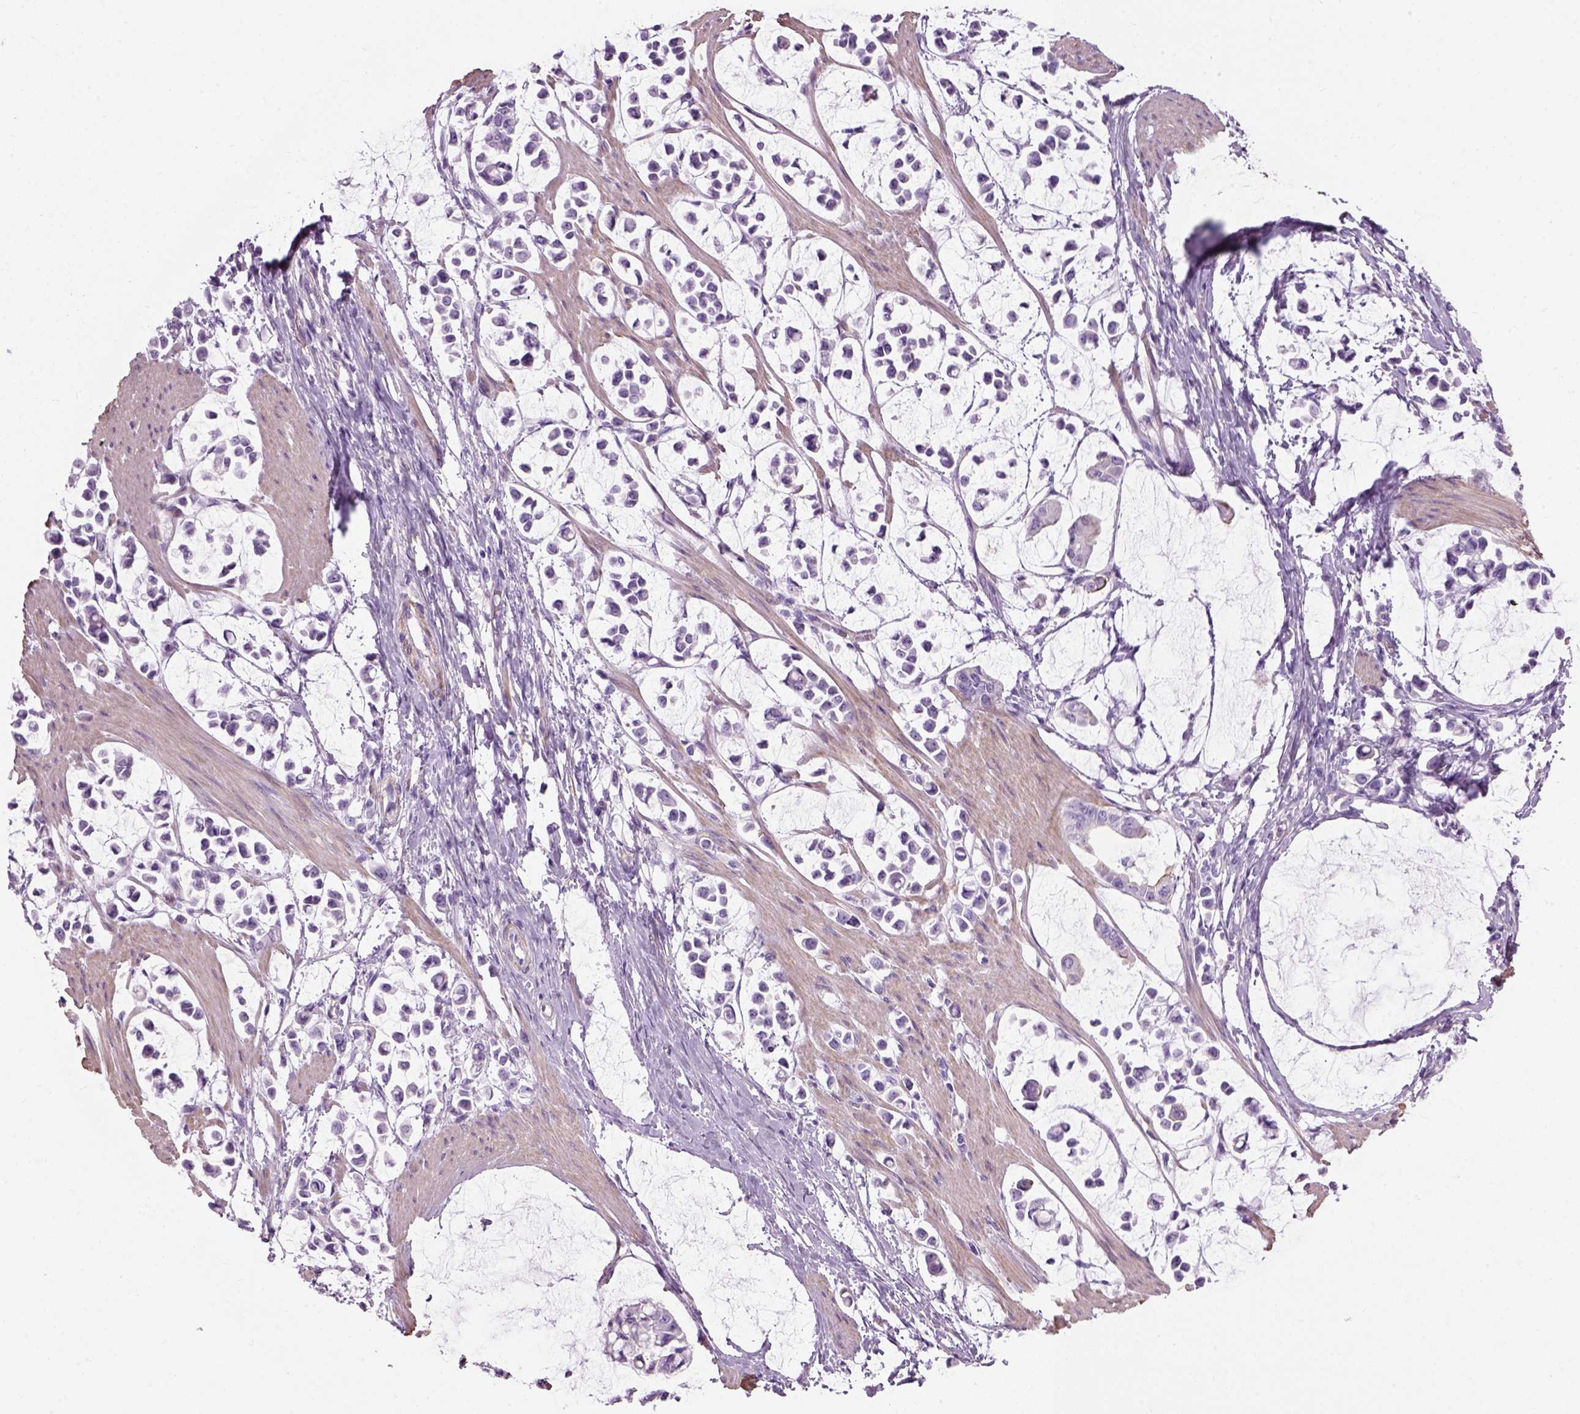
{"staining": {"intensity": "negative", "quantity": "none", "location": "none"}, "tissue": "stomach cancer", "cell_type": "Tumor cells", "image_type": "cancer", "snomed": [{"axis": "morphology", "description": "Adenocarcinoma, NOS"}, {"axis": "topography", "description": "Stomach"}], "caption": "Immunohistochemistry of human stomach cancer (adenocarcinoma) demonstrates no staining in tumor cells.", "gene": "FAM161A", "patient": {"sex": "male", "age": 82}}